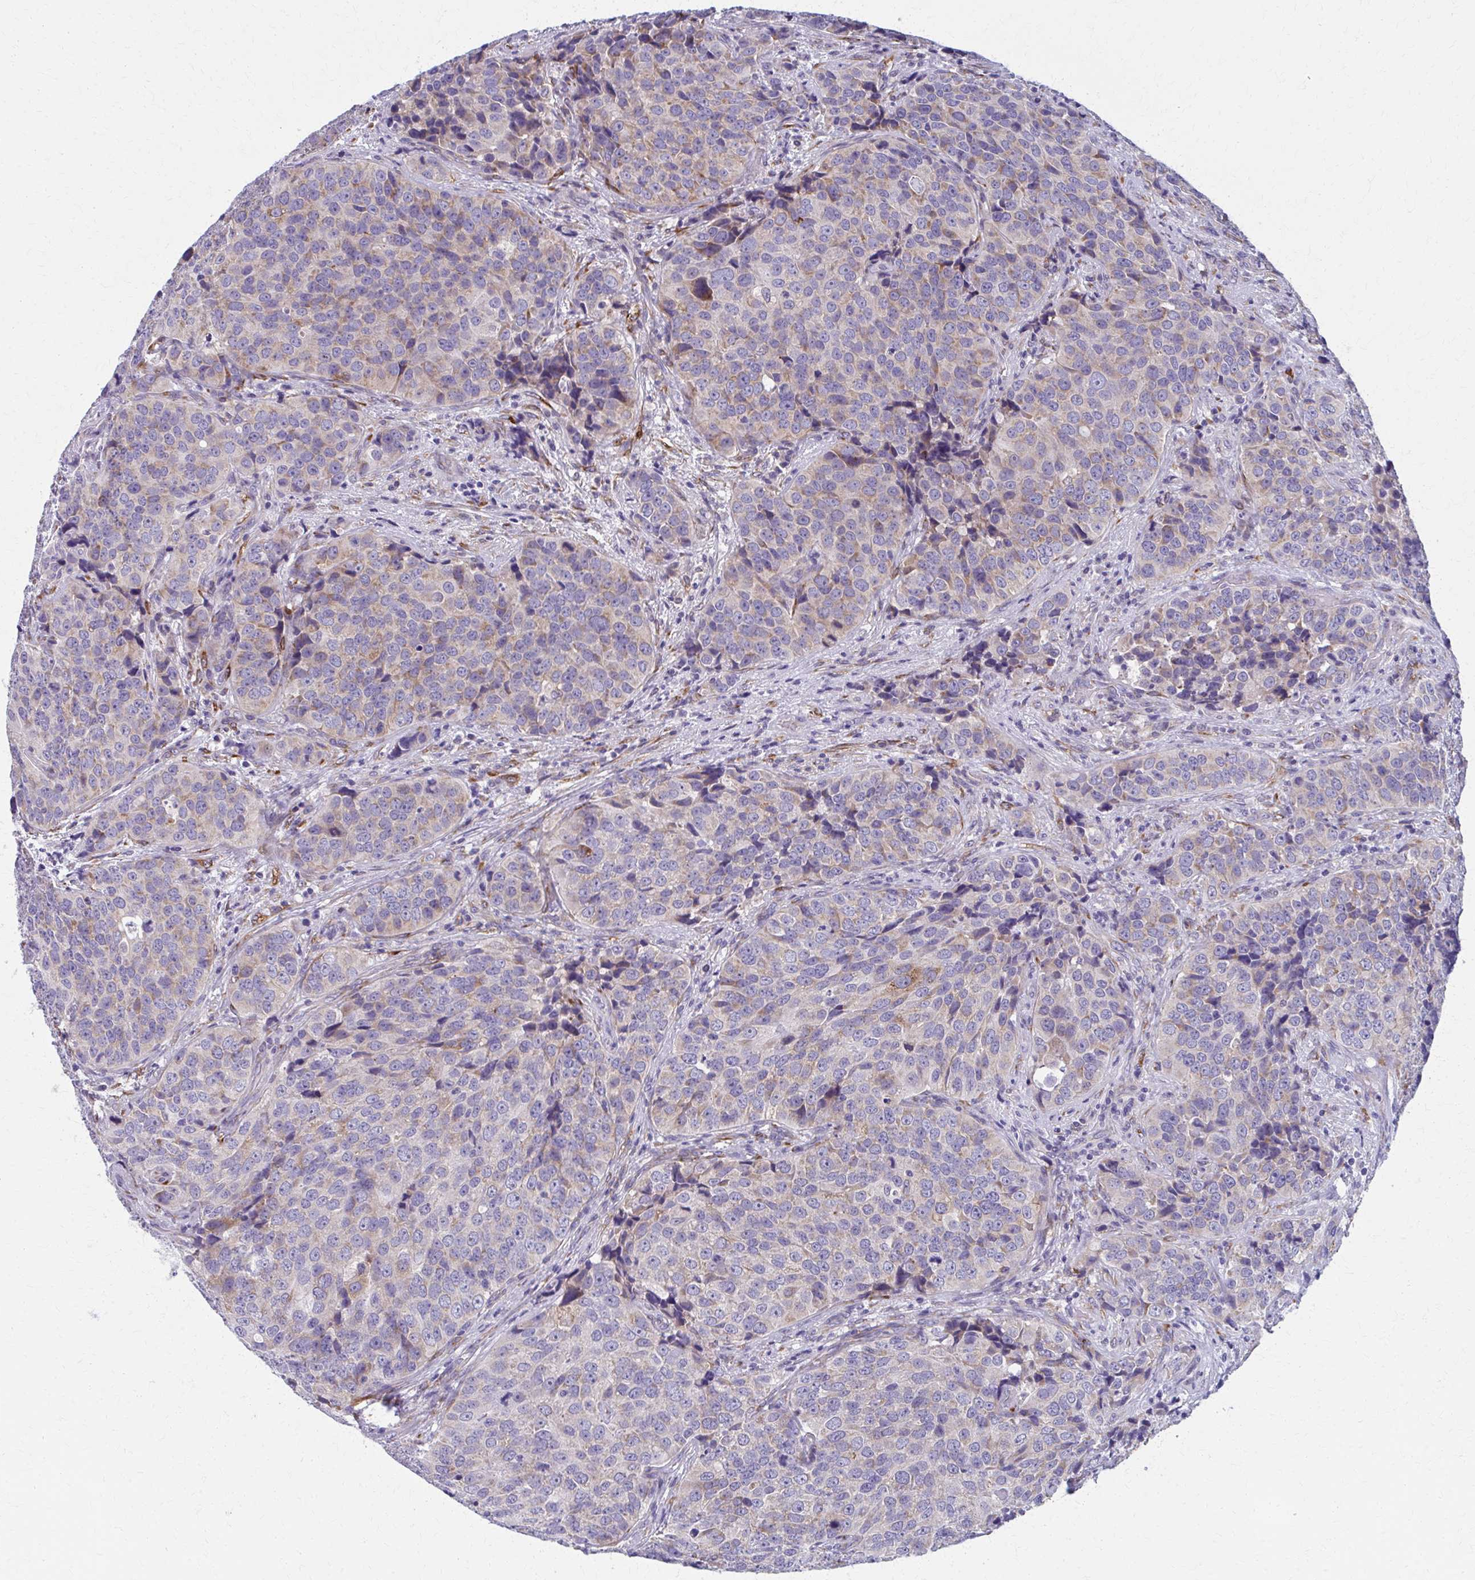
{"staining": {"intensity": "moderate", "quantity": "<25%", "location": "cytoplasmic/membranous"}, "tissue": "urothelial cancer", "cell_type": "Tumor cells", "image_type": "cancer", "snomed": [{"axis": "morphology", "description": "Urothelial carcinoma, NOS"}, {"axis": "topography", "description": "Urinary bladder"}], "caption": "Protein expression analysis of urothelial cancer demonstrates moderate cytoplasmic/membranous expression in about <25% of tumor cells.", "gene": "SPATS2L", "patient": {"sex": "male", "age": 52}}